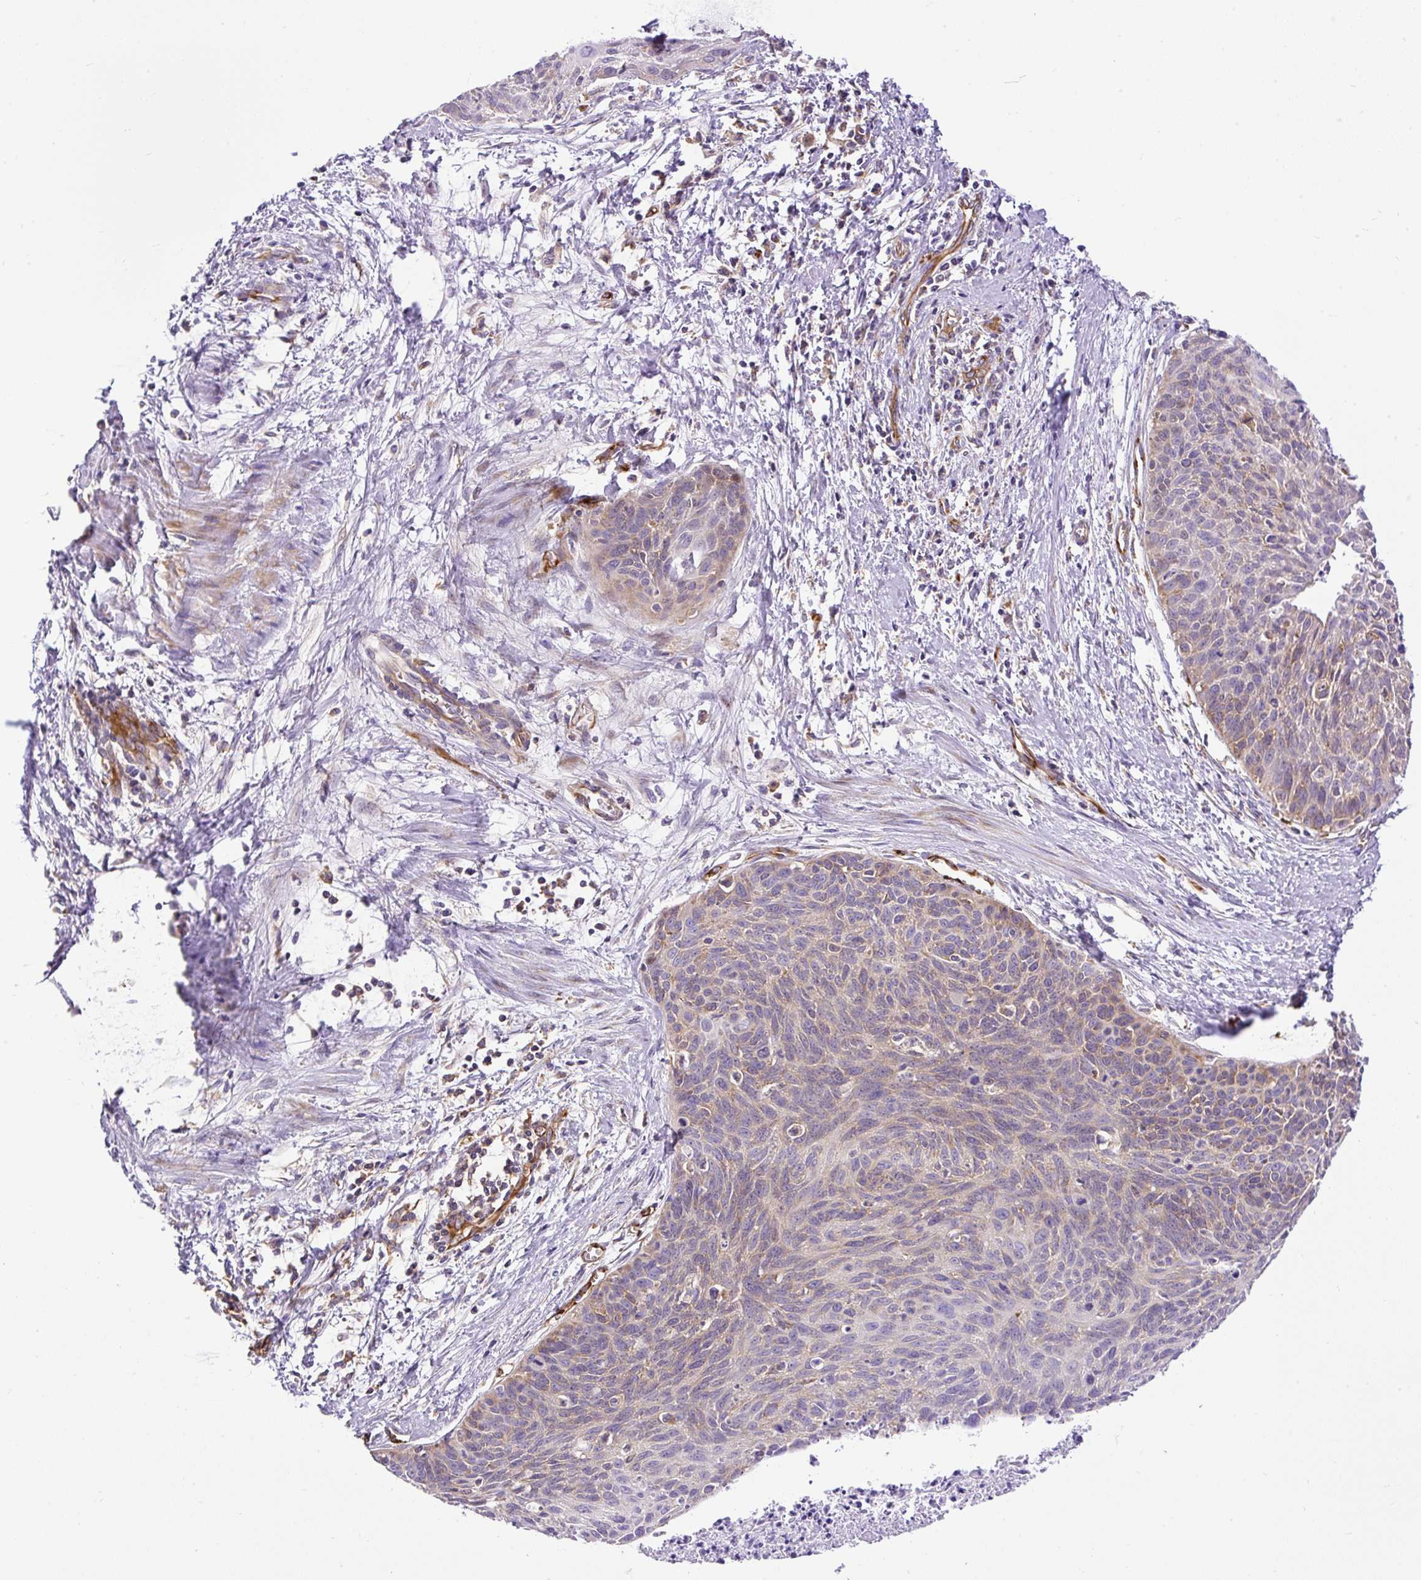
{"staining": {"intensity": "weak", "quantity": "25%-75%", "location": "cytoplasmic/membranous"}, "tissue": "cervical cancer", "cell_type": "Tumor cells", "image_type": "cancer", "snomed": [{"axis": "morphology", "description": "Squamous cell carcinoma, NOS"}, {"axis": "topography", "description": "Cervix"}], "caption": "Protein analysis of cervical cancer (squamous cell carcinoma) tissue reveals weak cytoplasmic/membranous staining in about 25%-75% of tumor cells.", "gene": "MAP1S", "patient": {"sex": "female", "age": 55}}